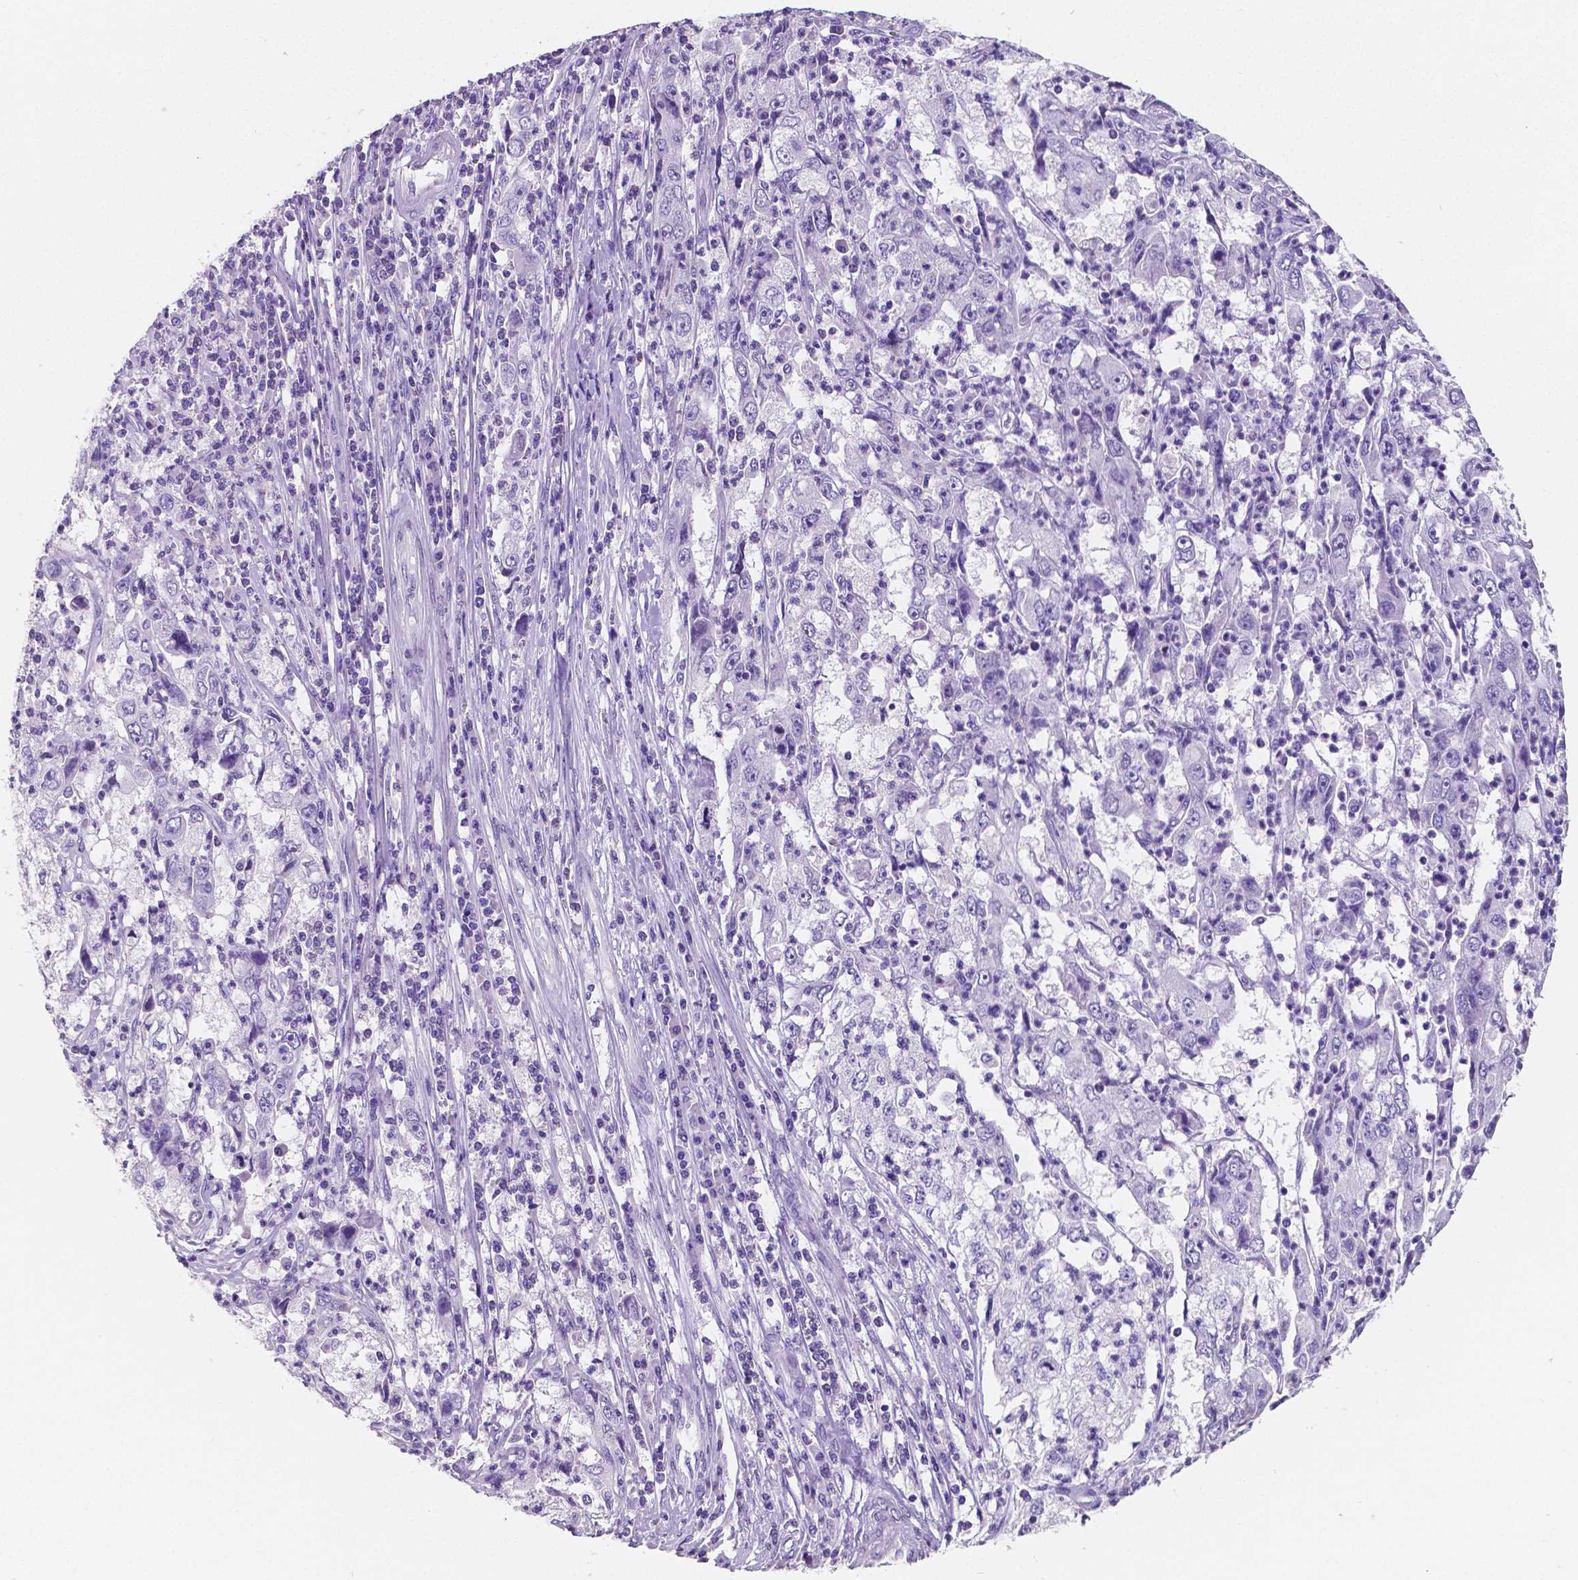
{"staining": {"intensity": "negative", "quantity": "none", "location": "none"}, "tissue": "cervical cancer", "cell_type": "Tumor cells", "image_type": "cancer", "snomed": [{"axis": "morphology", "description": "Squamous cell carcinoma, NOS"}, {"axis": "topography", "description": "Cervix"}], "caption": "Image shows no significant protein positivity in tumor cells of cervical cancer (squamous cell carcinoma).", "gene": "SATB2", "patient": {"sex": "female", "age": 36}}